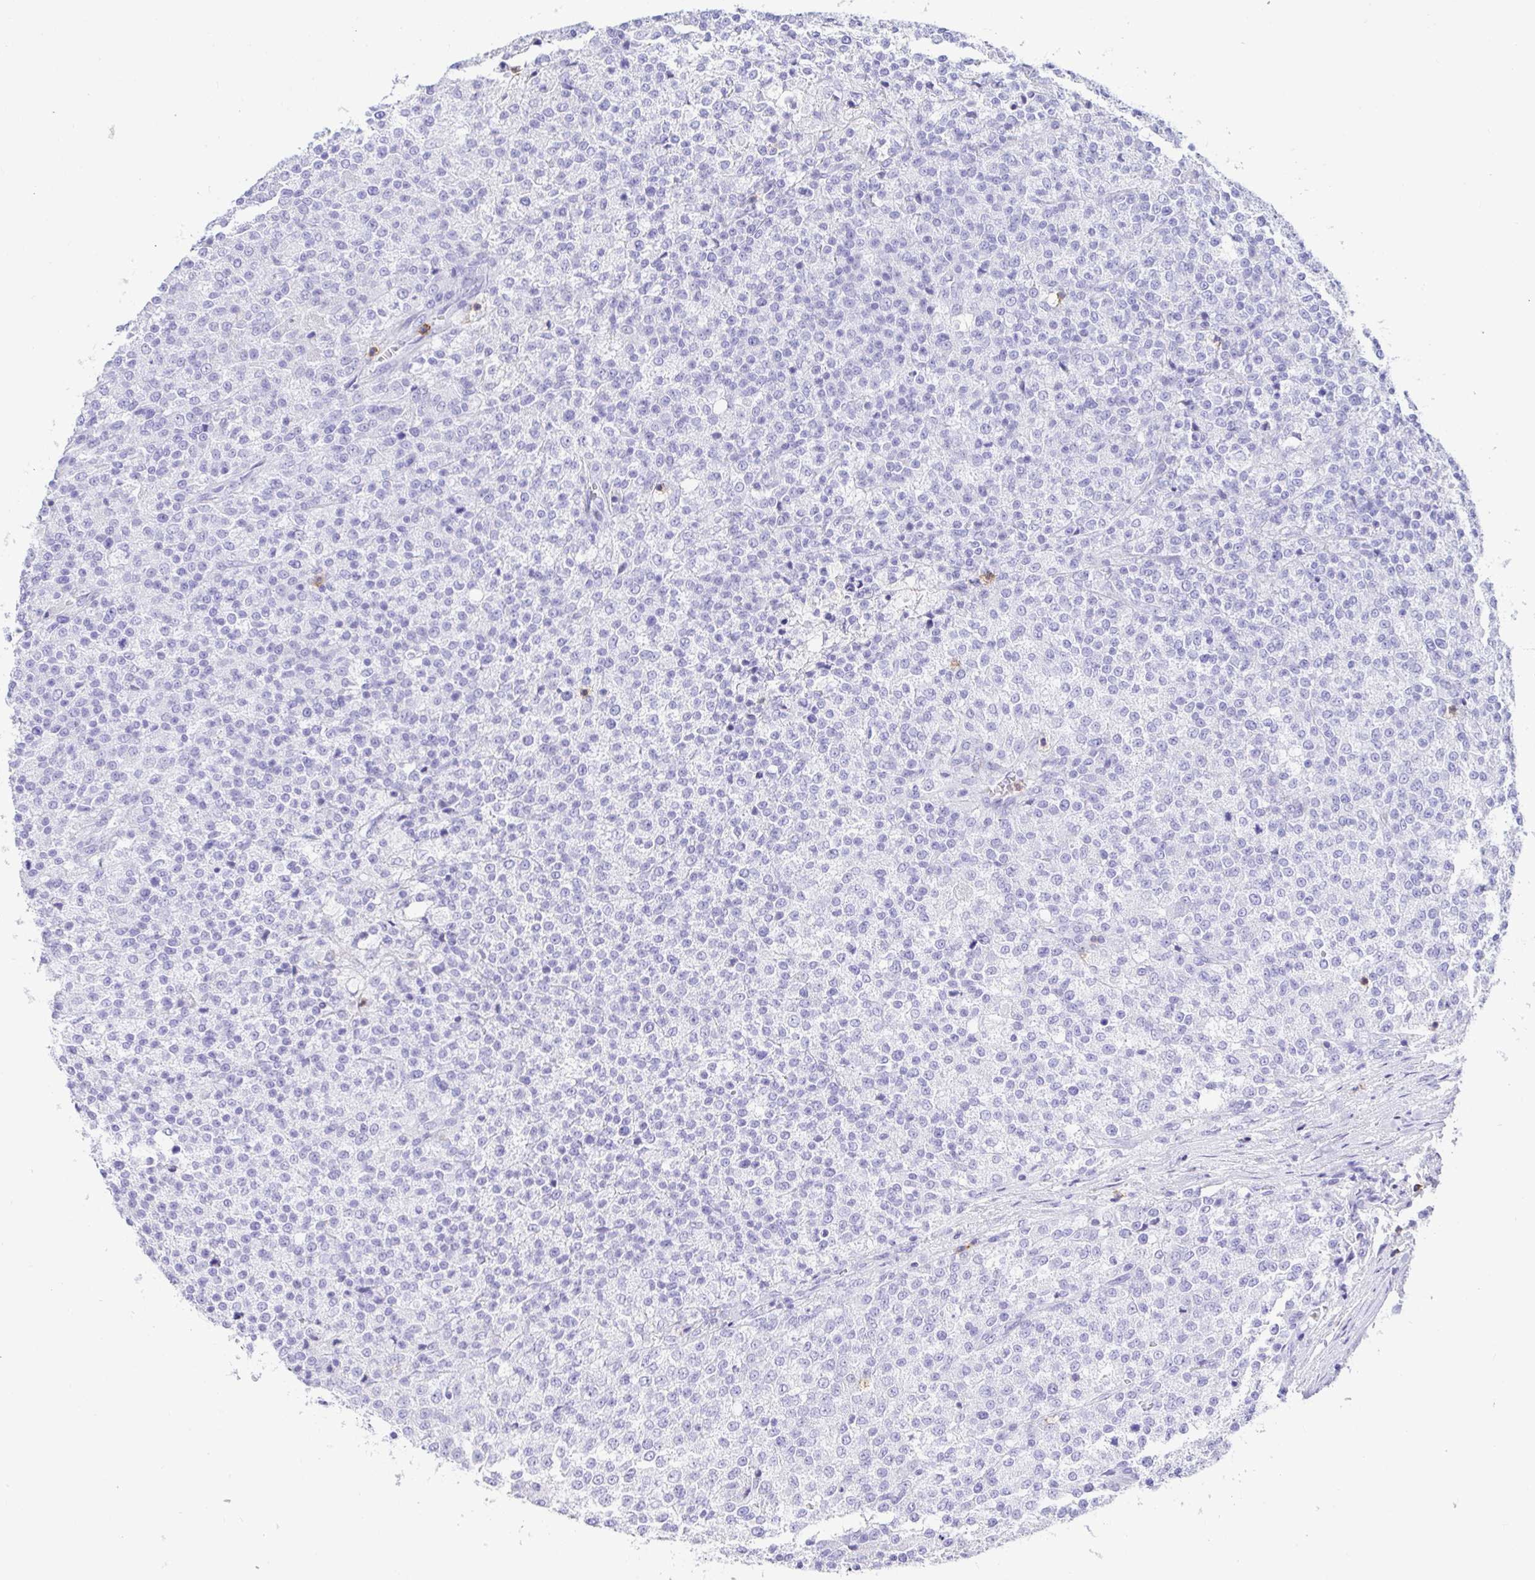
{"staining": {"intensity": "negative", "quantity": "none", "location": "none"}, "tissue": "testis cancer", "cell_type": "Tumor cells", "image_type": "cancer", "snomed": [{"axis": "morphology", "description": "Seminoma, NOS"}, {"axis": "topography", "description": "Testis"}], "caption": "Immunohistochemistry micrograph of neoplastic tissue: testis cancer (seminoma) stained with DAB reveals no significant protein staining in tumor cells.", "gene": "CD5", "patient": {"sex": "male", "age": 59}}